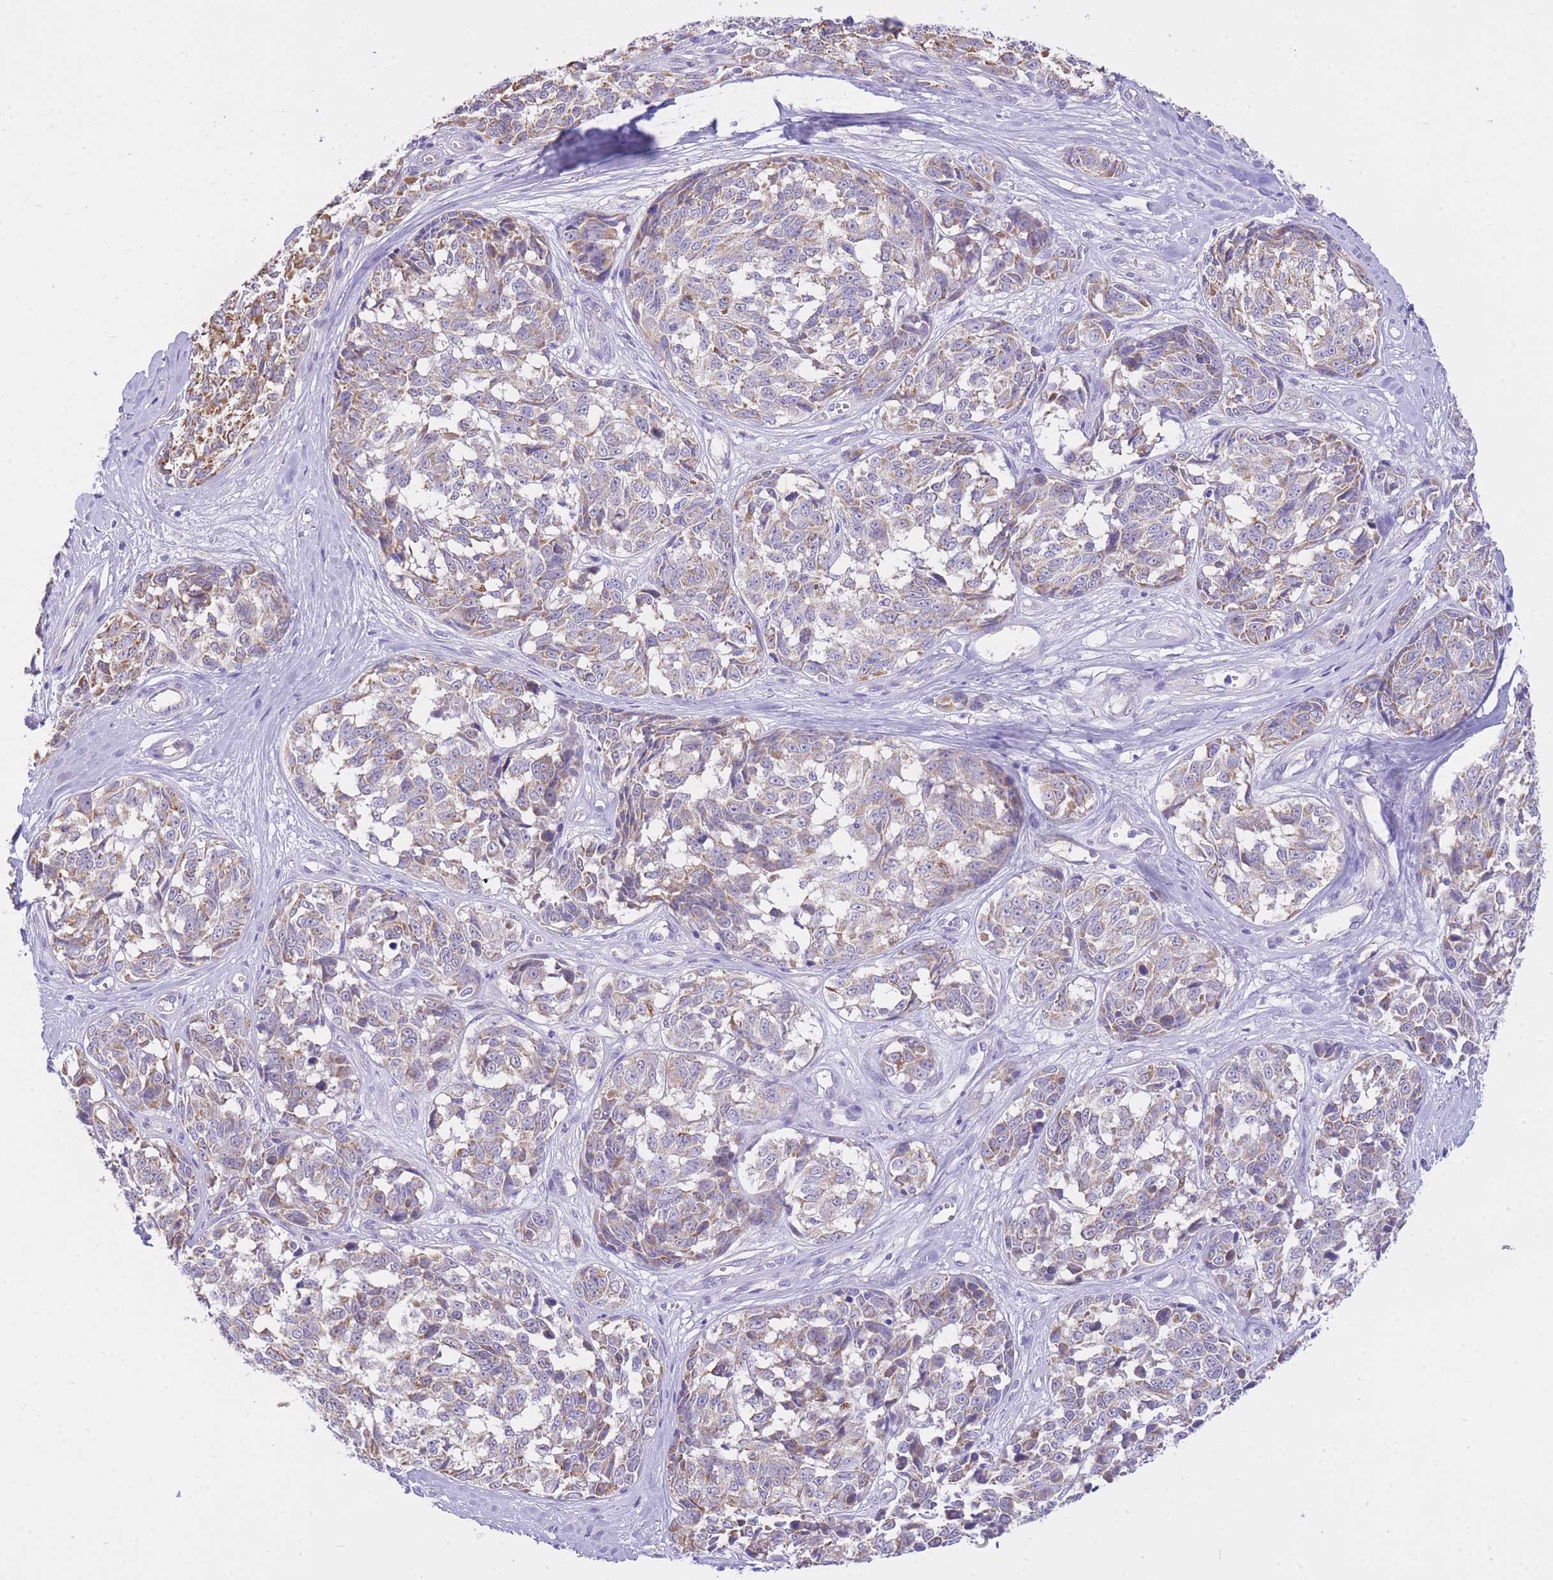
{"staining": {"intensity": "moderate", "quantity": "25%-75%", "location": "cytoplasmic/membranous"}, "tissue": "melanoma", "cell_type": "Tumor cells", "image_type": "cancer", "snomed": [{"axis": "morphology", "description": "Normal tissue, NOS"}, {"axis": "morphology", "description": "Malignant melanoma, NOS"}, {"axis": "topography", "description": "Skin"}], "caption": "Immunohistochemical staining of human malignant melanoma exhibits moderate cytoplasmic/membranous protein expression in about 25%-75% of tumor cells. (brown staining indicates protein expression, while blue staining denotes nuclei).", "gene": "PGM1", "patient": {"sex": "female", "age": 64}}